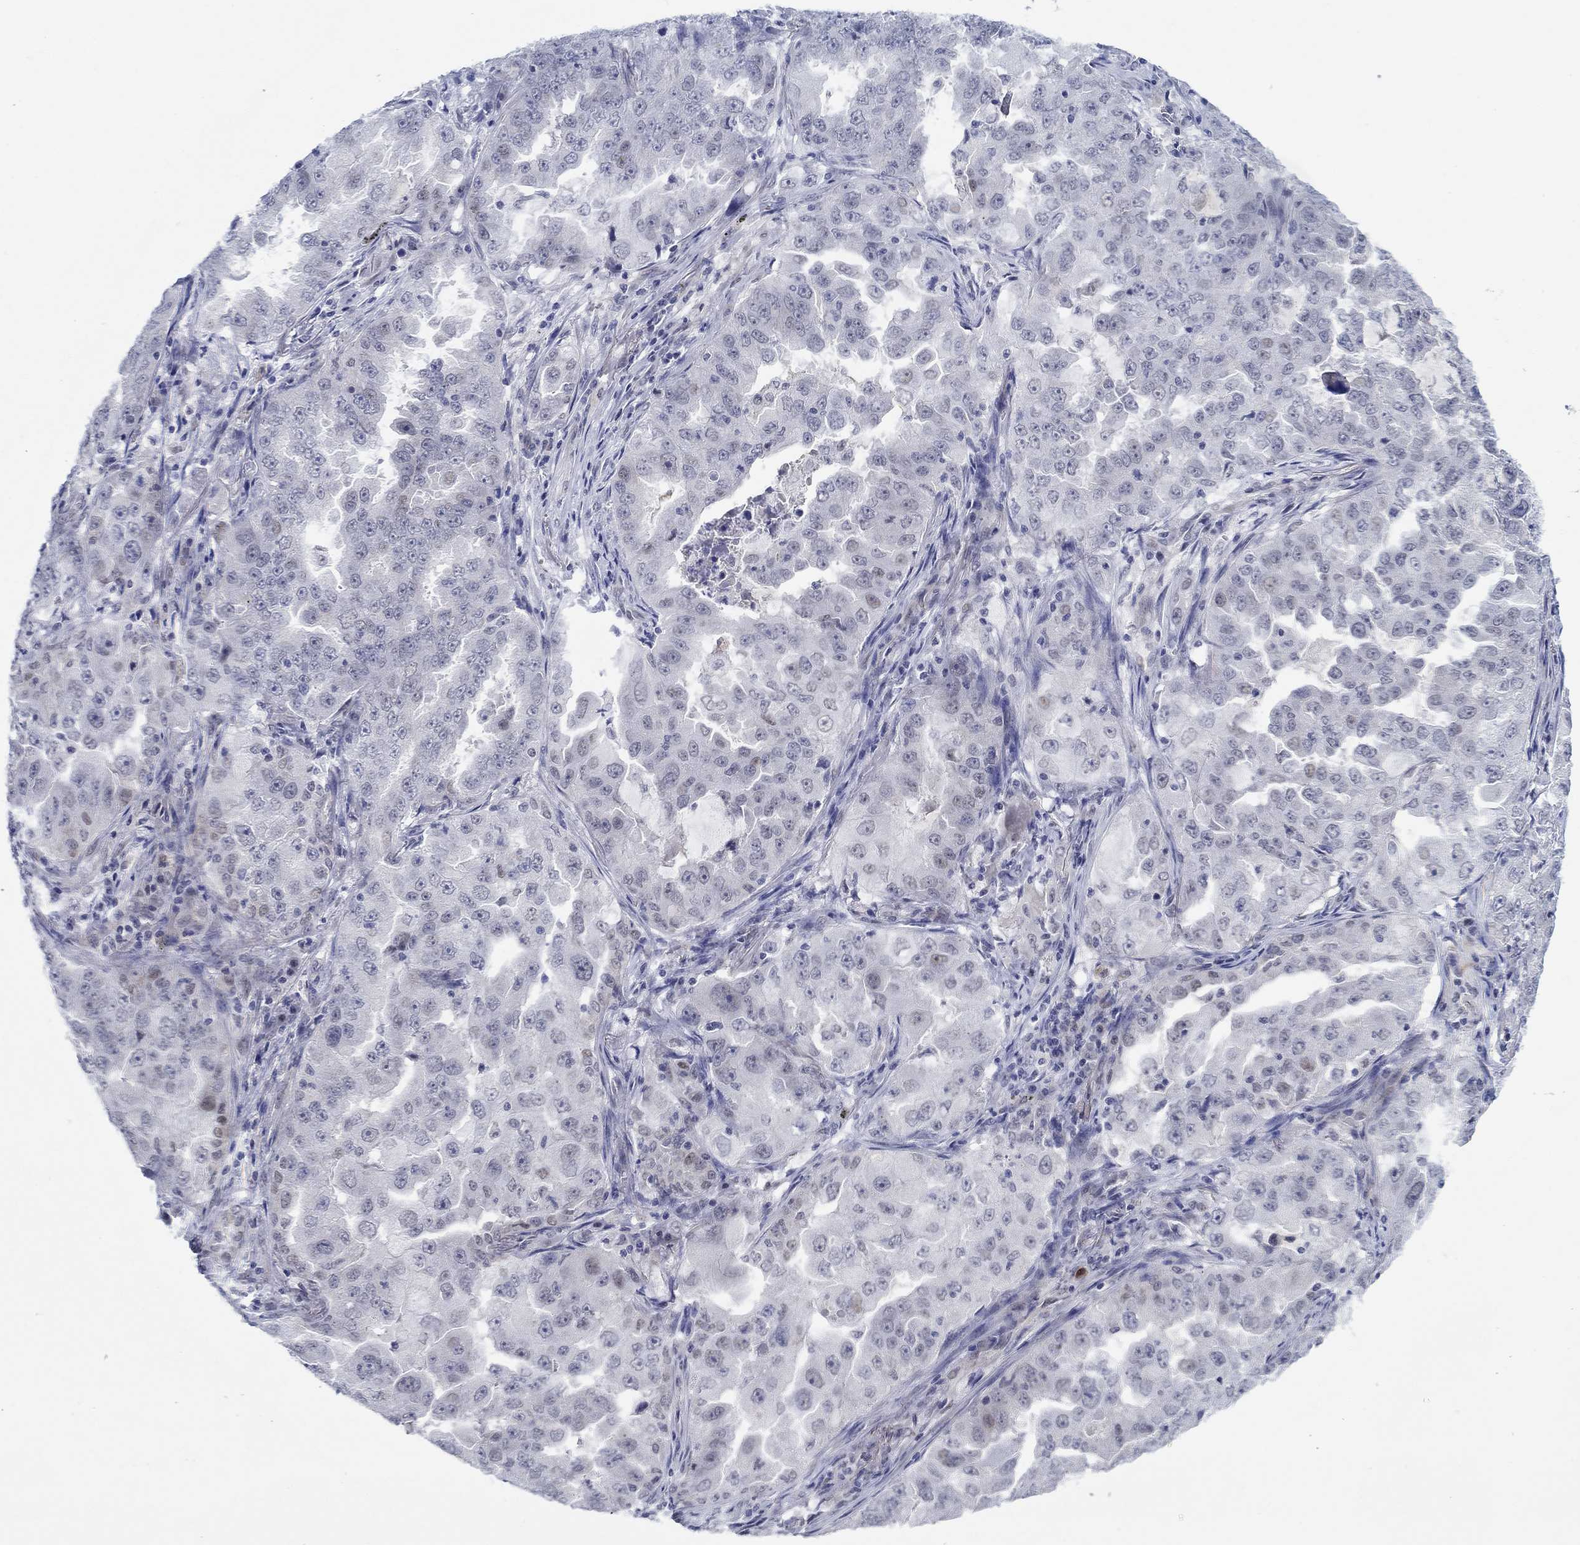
{"staining": {"intensity": "weak", "quantity": "<25%", "location": "nuclear"}, "tissue": "lung cancer", "cell_type": "Tumor cells", "image_type": "cancer", "snomed": [{"axis": "morphology", "description": "Adenocarcinoma, NOS"}, {"axis": "topography", "description": "Lung"}], "caption": "Histopathology image shows no significant protein positivity in tumor cells of lung cancer.", "gene": "SLC34A1", "patient": {"sex": "female", "age": 61}}